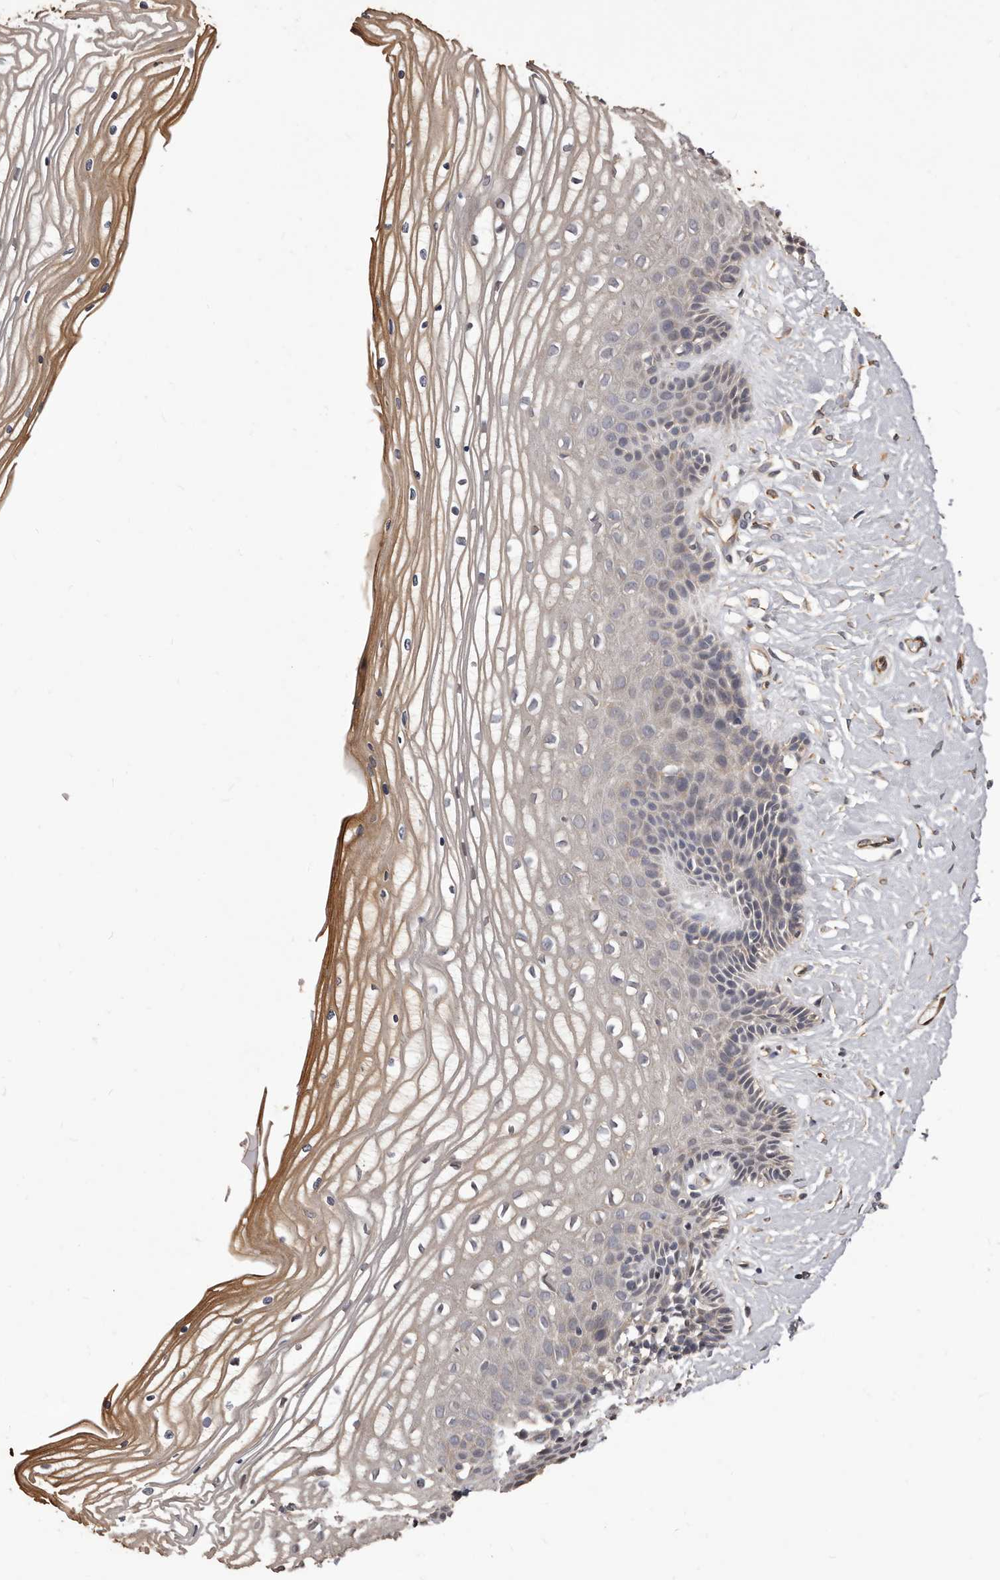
{"staining": {"intensity": "weak", "quantity": "25%-75%", "location": "cytoplasmic/membranous"}, "tissue": "vagina", "cell_type": "Squamous epithelial cells", "image_type": "normal", "snomed": [{"axis": "morphology", "description": "Normal tissue, NOS"}, {"axis": "topography", "description": "Vagina"}, {"axis": "topography", "description": "Cervix"}], "caption": "Brown immunohistochemical staining in benign human vagina displays weak cytoplasmic/membranous expression in about 25%-75% of squamous epithelial cells. Using DAB (brown) and hematoxylin (blue) stains, captured at high magnification using brightfield microscopy.", "gene": "ALPK1", "patient": {"sex": "female", "age": 40}}